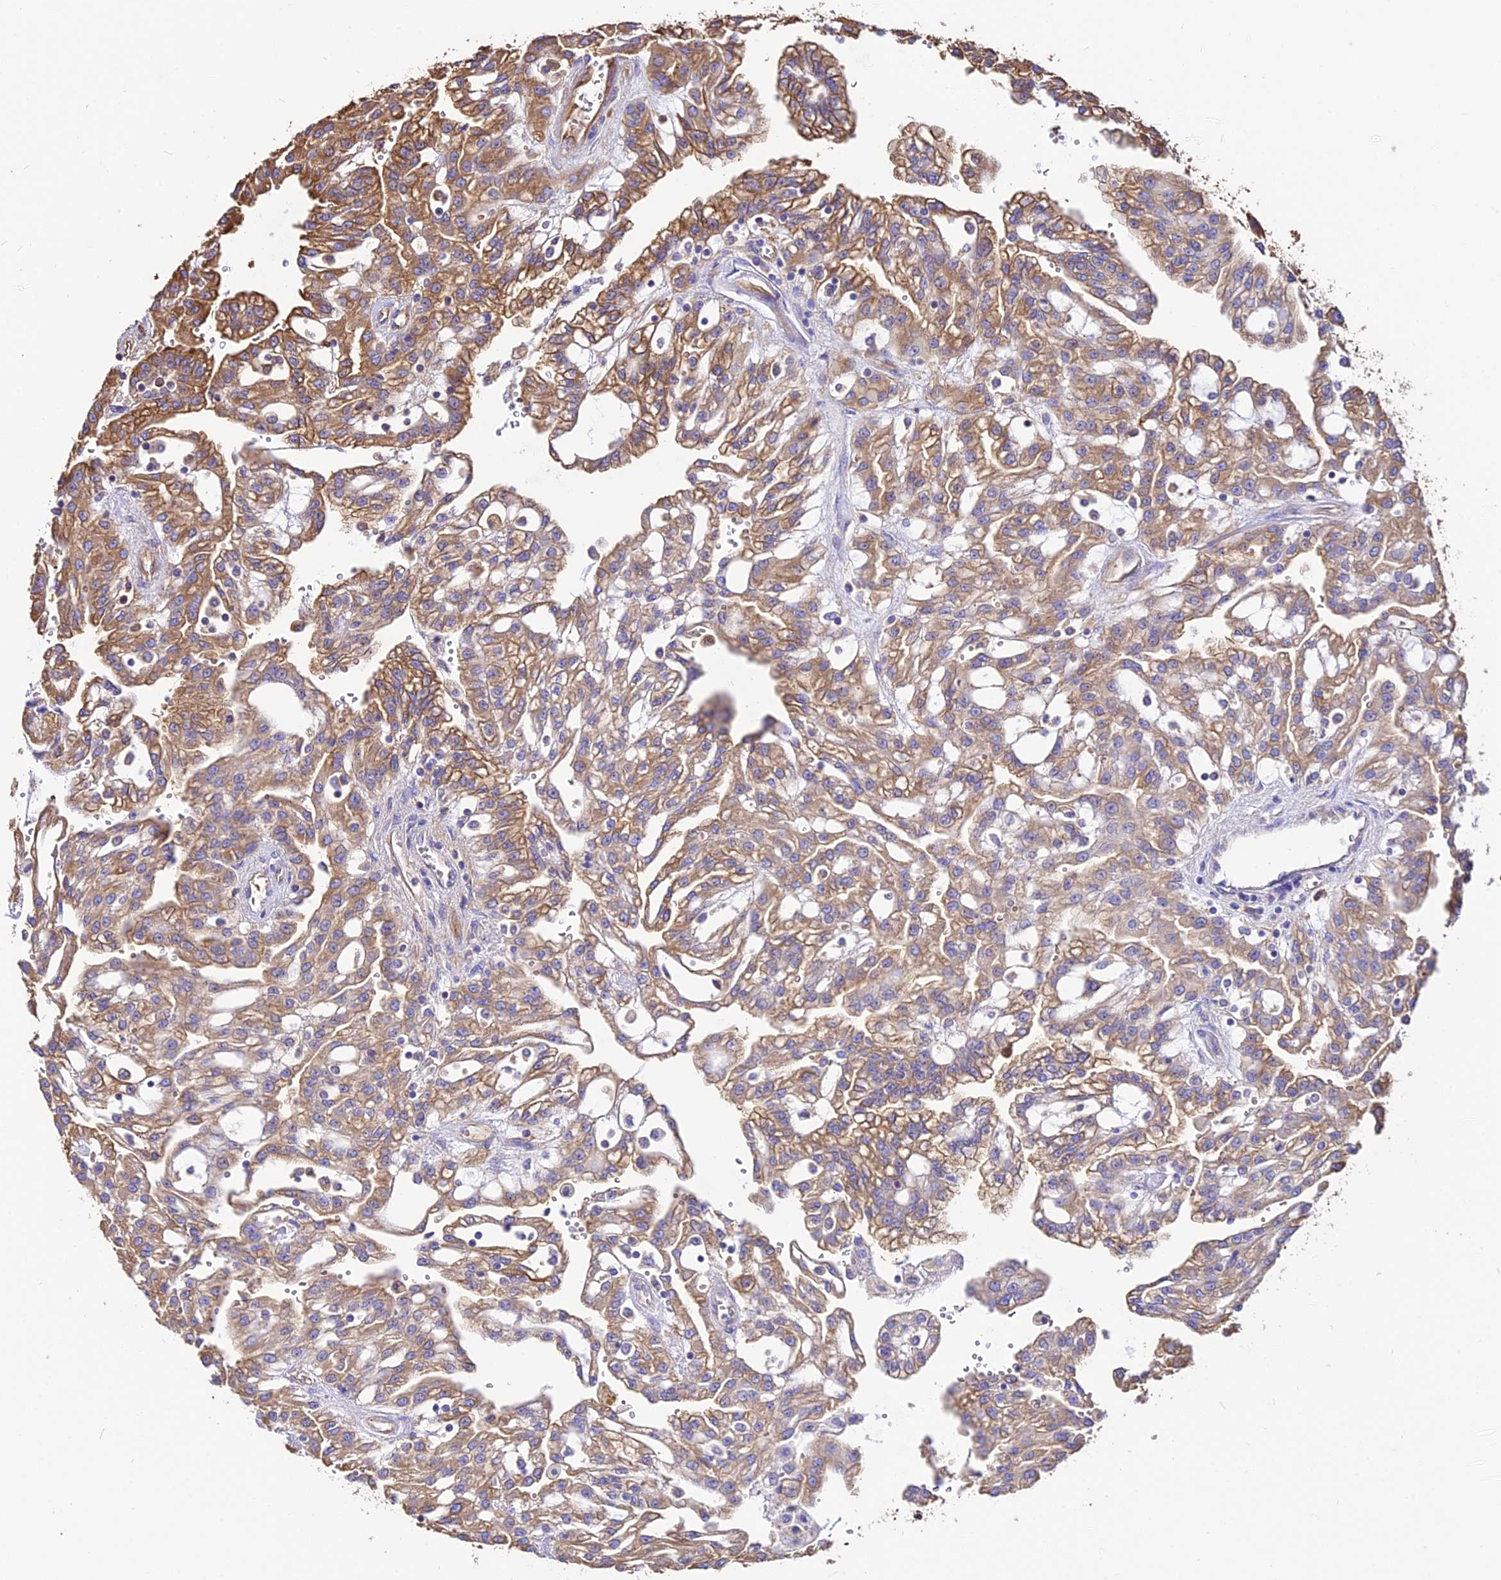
{"staining": {"intensity": "moderate", "quantity": ">75%", "location": "cytoplasmic/membranous"}, "tissue": "renal cancer", "cell_type": "Tumor cells", "image_type": "cancer", "snomed": [{"axis": "morphology", "description": "Adenocarcinoma, NOS"}, {"axis": "topography", "description": "Kidney"}], "caption": "This micrograph shows immunohistochemistry (IHC) staining of human renal cancer (adenocarcinoma), with medium moderate cytoplasmic/membranous staining in about >75% of tumor cells.", "gene": "TUBA3D", "patient": {"sex": "male", "age": 63}}